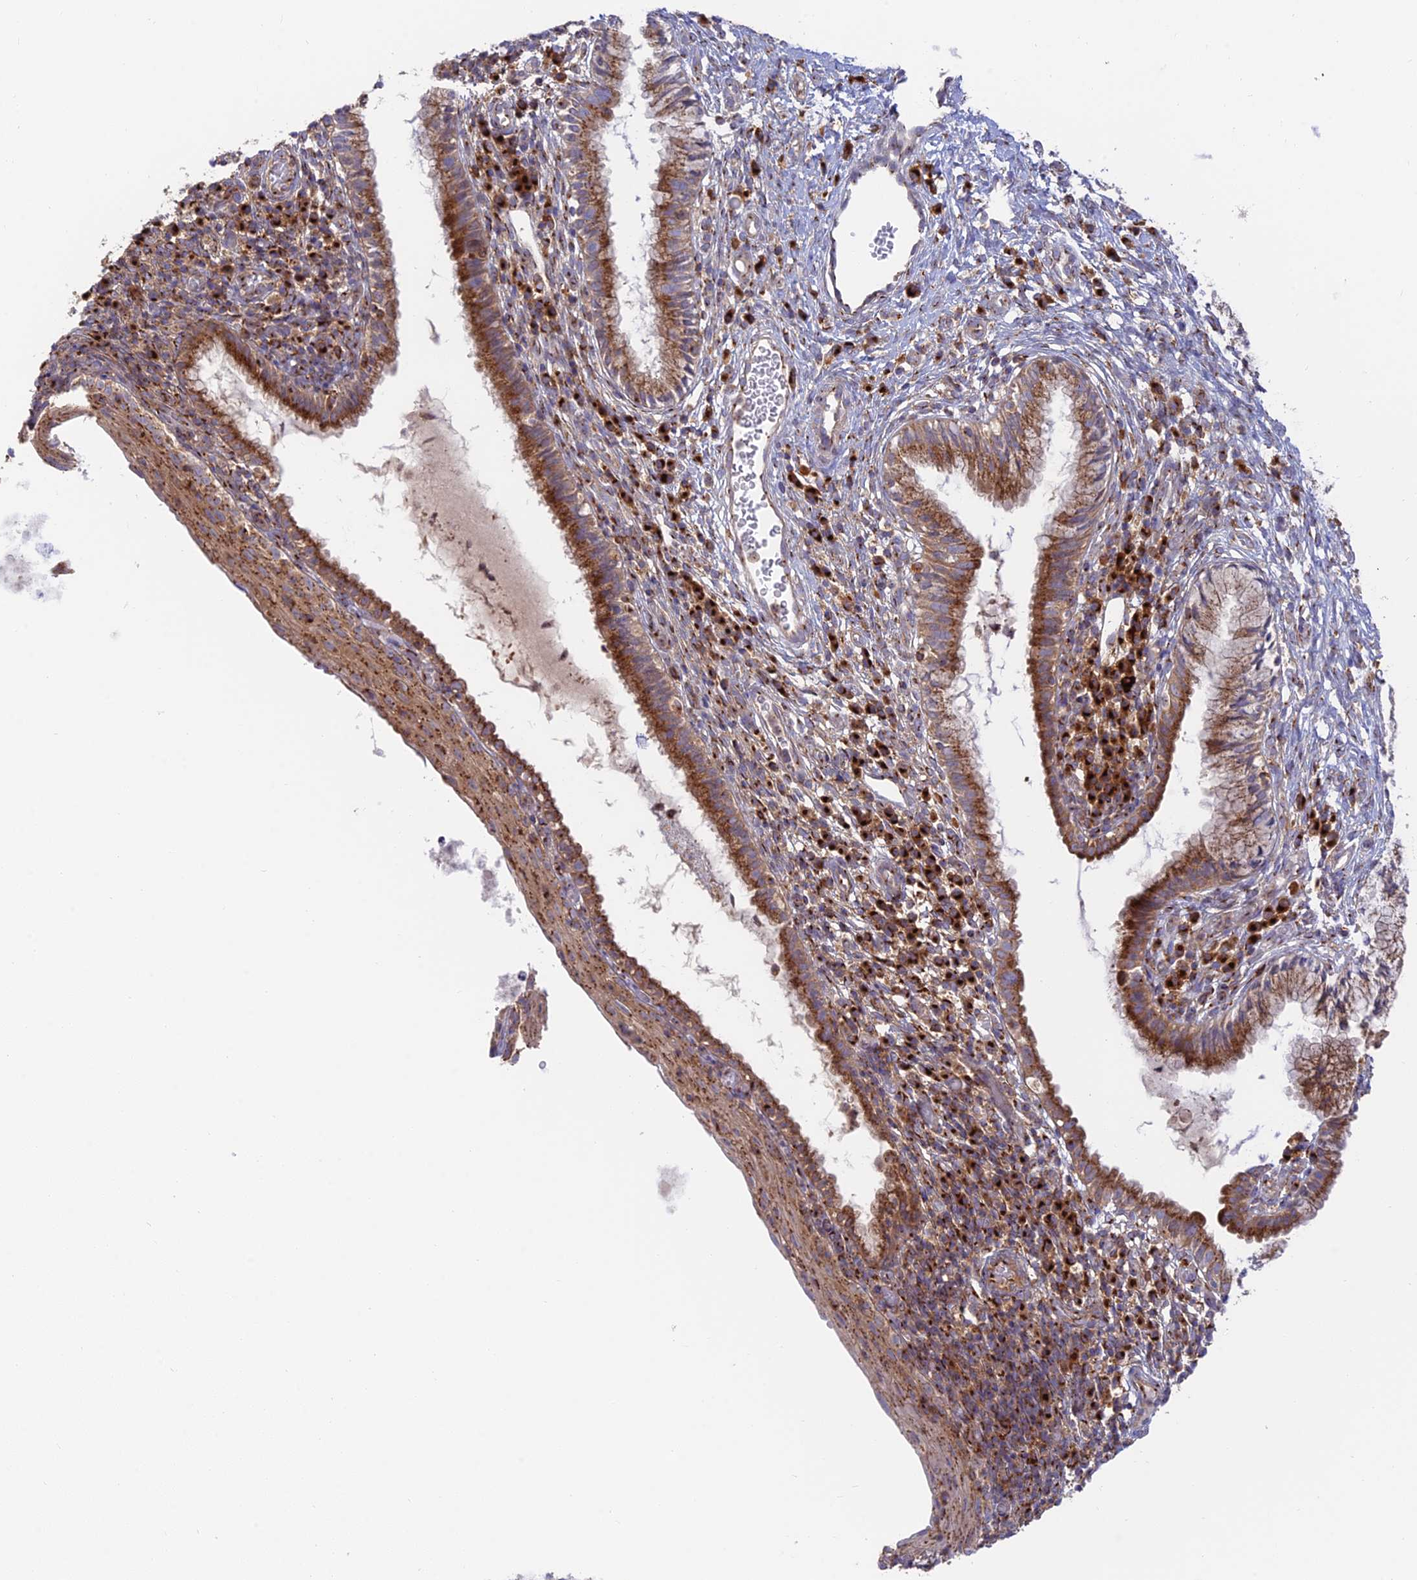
{"staining": {"intensity": "strong", "quantity": "25%-75%", "location": "cytoplasmic/membranous"}, "tissue": "cervix", "cell_type": "Glandular cells", "image_type": "normal", "snomed": [{"axis": "morphology", "description": "Normal tissue, NOS"}, {"axis": "topography", "description": "Cervix"}], "caption": "Human cervix stained for a protein (brown) displays strong cytoplasmic/membranous positive positivity in approximately 25%-75% of glandular cells.", "gene": "GOLGA3", "patient": {"sex": "female", "age": 27}}